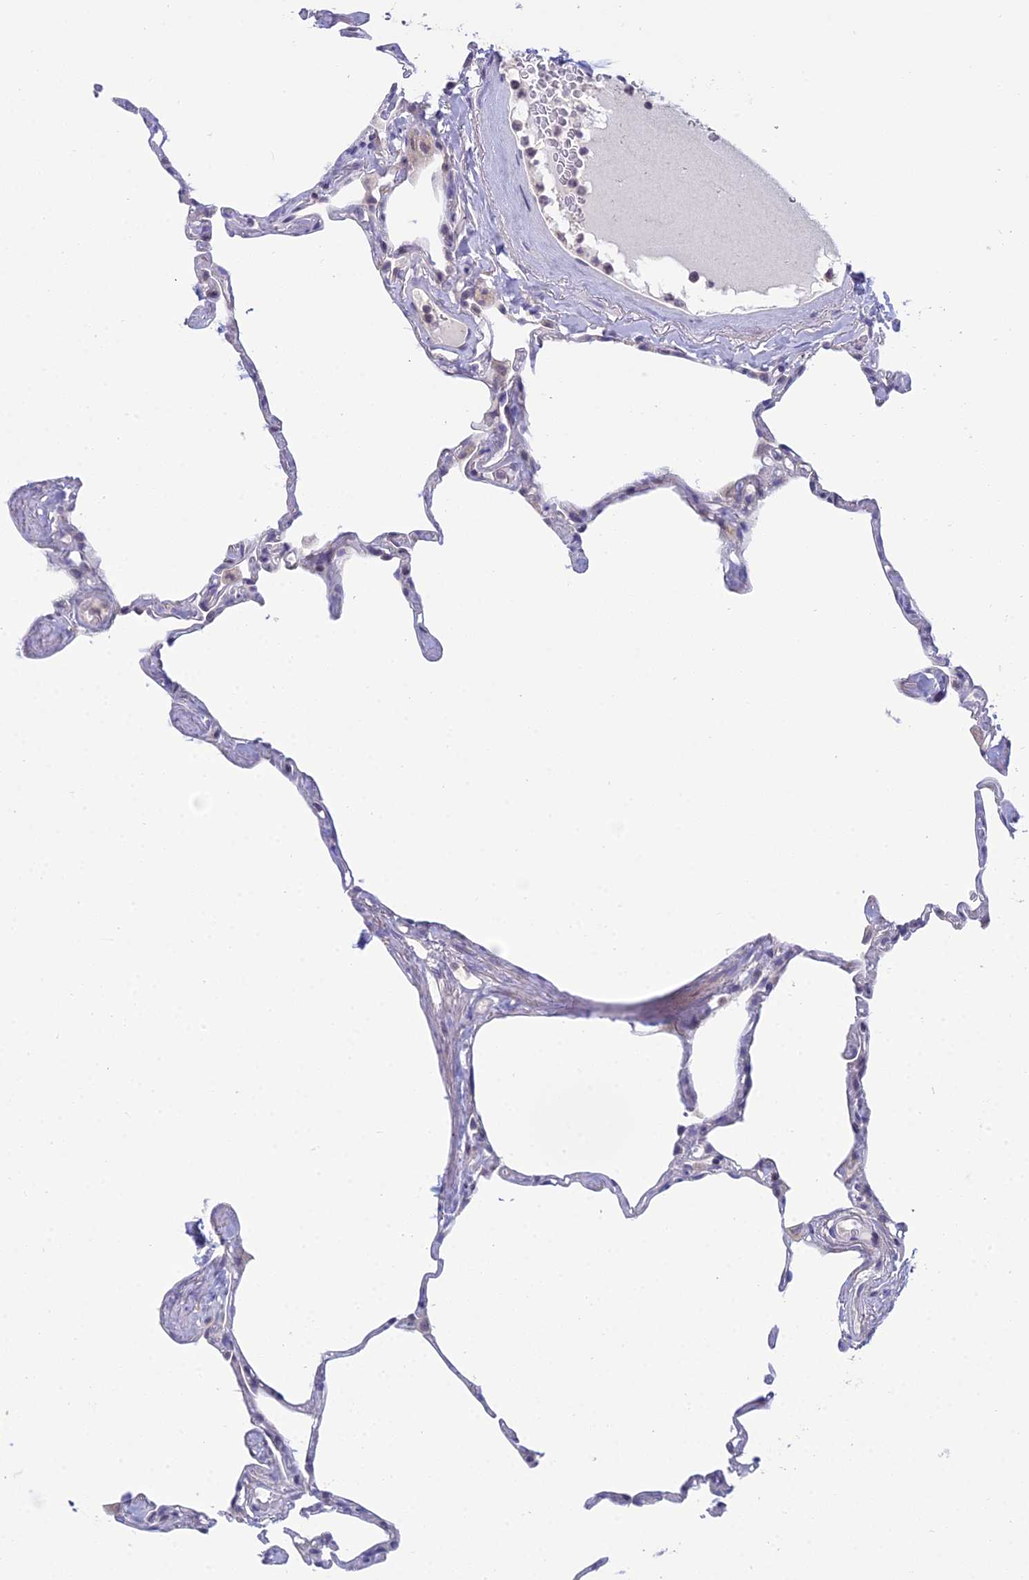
{"staining": {"intensity": "negative", "quantity": "none", "location": "none"}, "tissue": "lung", "cell_type": "Alveolar cells", "image_type": "normal", "snomed": [{"axis": "morphology", "description": "Normal tissue, NOS"}, {"axis": "topography", "description": "Lung"}], "caption": "This is an immunohistochemistry micrograph of unremarkable human lung. There is no expression in alveolar cells.", "gene": "CFAP206", "patient": {"sex": "male", "age": 65}}